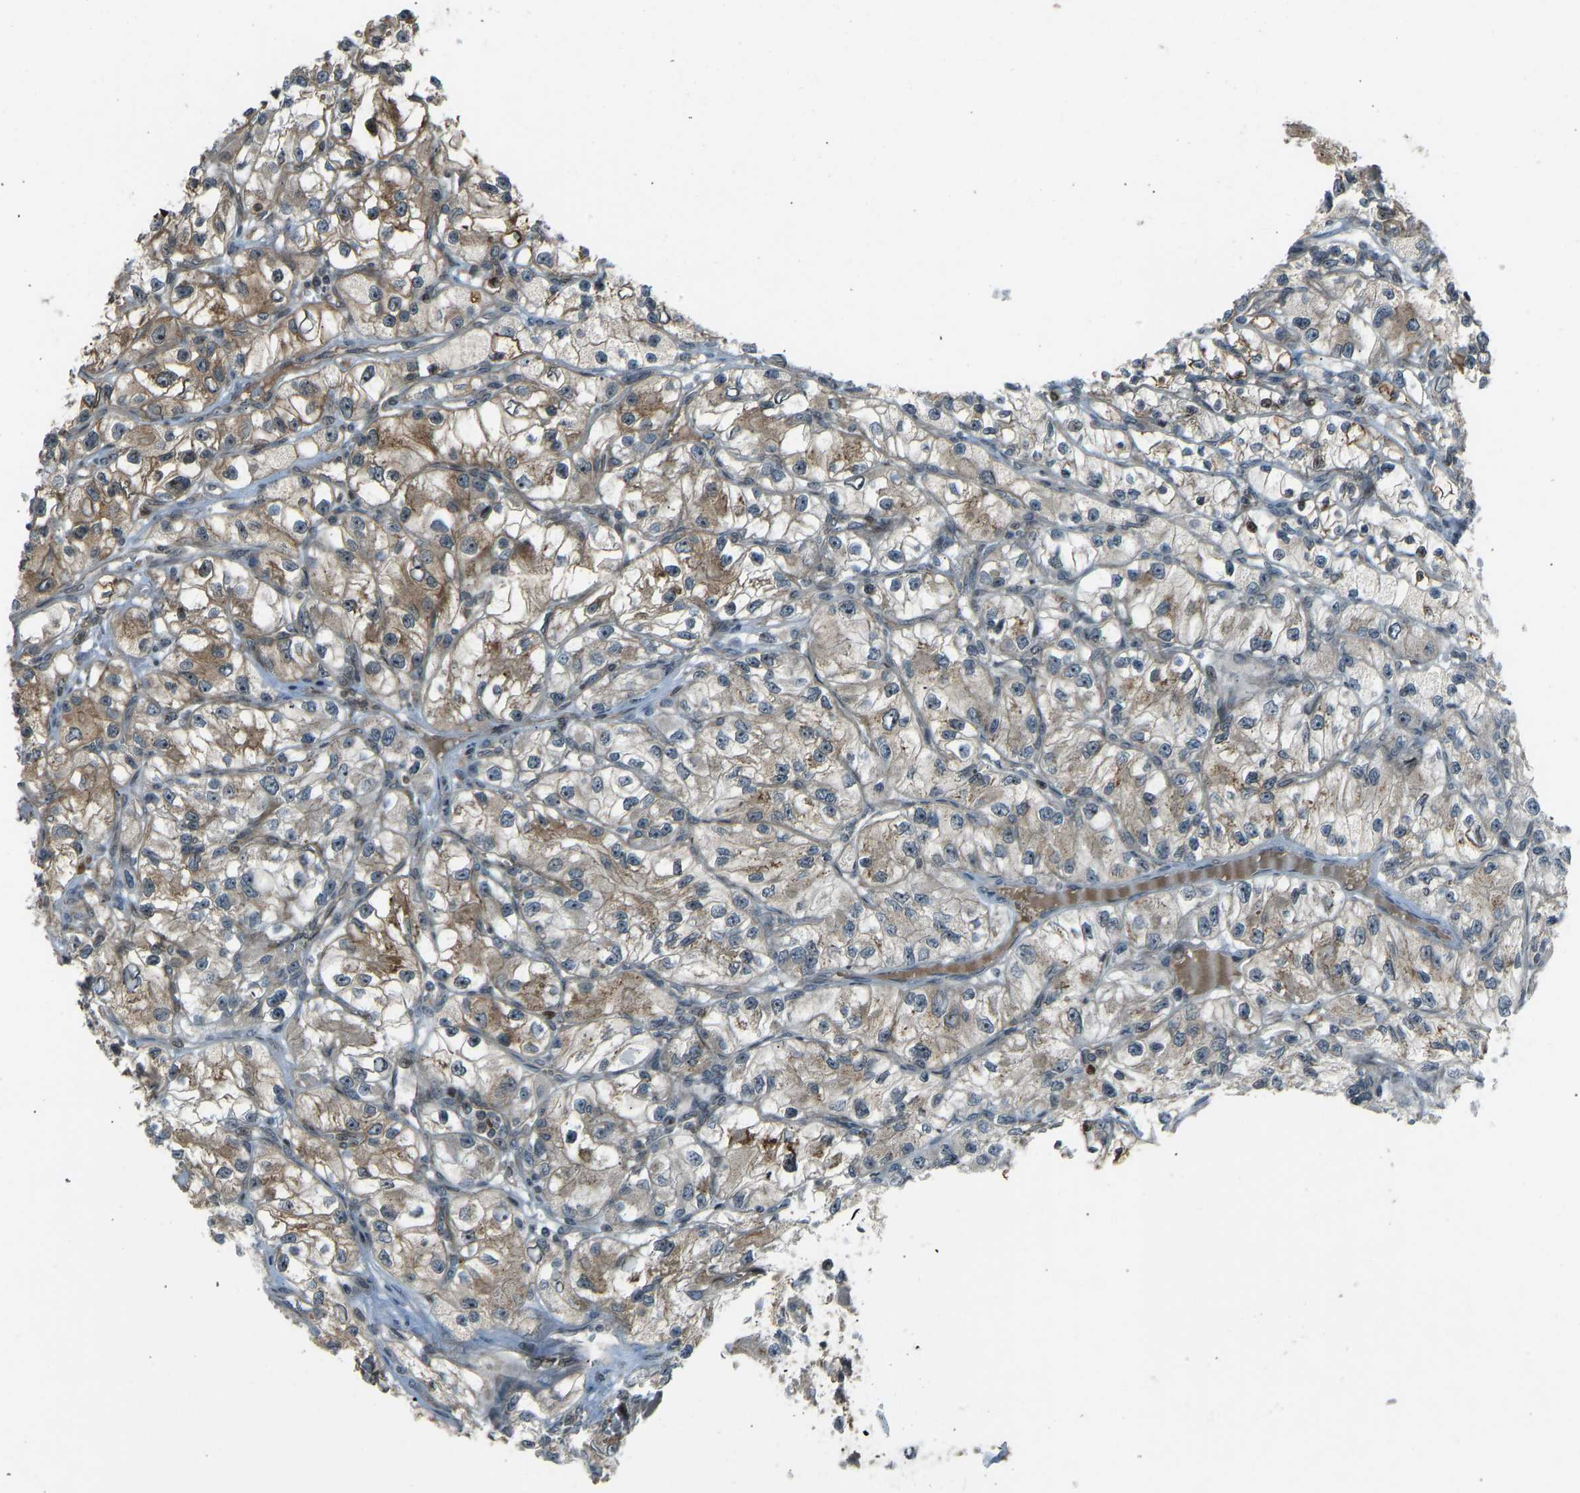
{"staining": {"intensity": "moderate", "quantity": "25%-75%", "location": "cytoplasmic/membranous"}, "tissue": "renal cancer", "cell_type": "Tumor cells", "image_type": "cancer", "snomed": [{"axis": "morphology", "description": "Adenocarcinoma, NOS"}, {"axis": "topography", "description": "Kidney"}], "caption": "Immunohistochemical staining of human renal cancer (adenocarcinoma) demonstrates medium levels of moderate cytoplasmic/membranous protein expression in about 25%-75% of tumor cells. (DAB (3,3'-diaminobenzidine) IHC, brown staining for protein, blue staining for nuclei).", "gene": "SVOPL", "patient": {"sex": "female", "age": 57}}